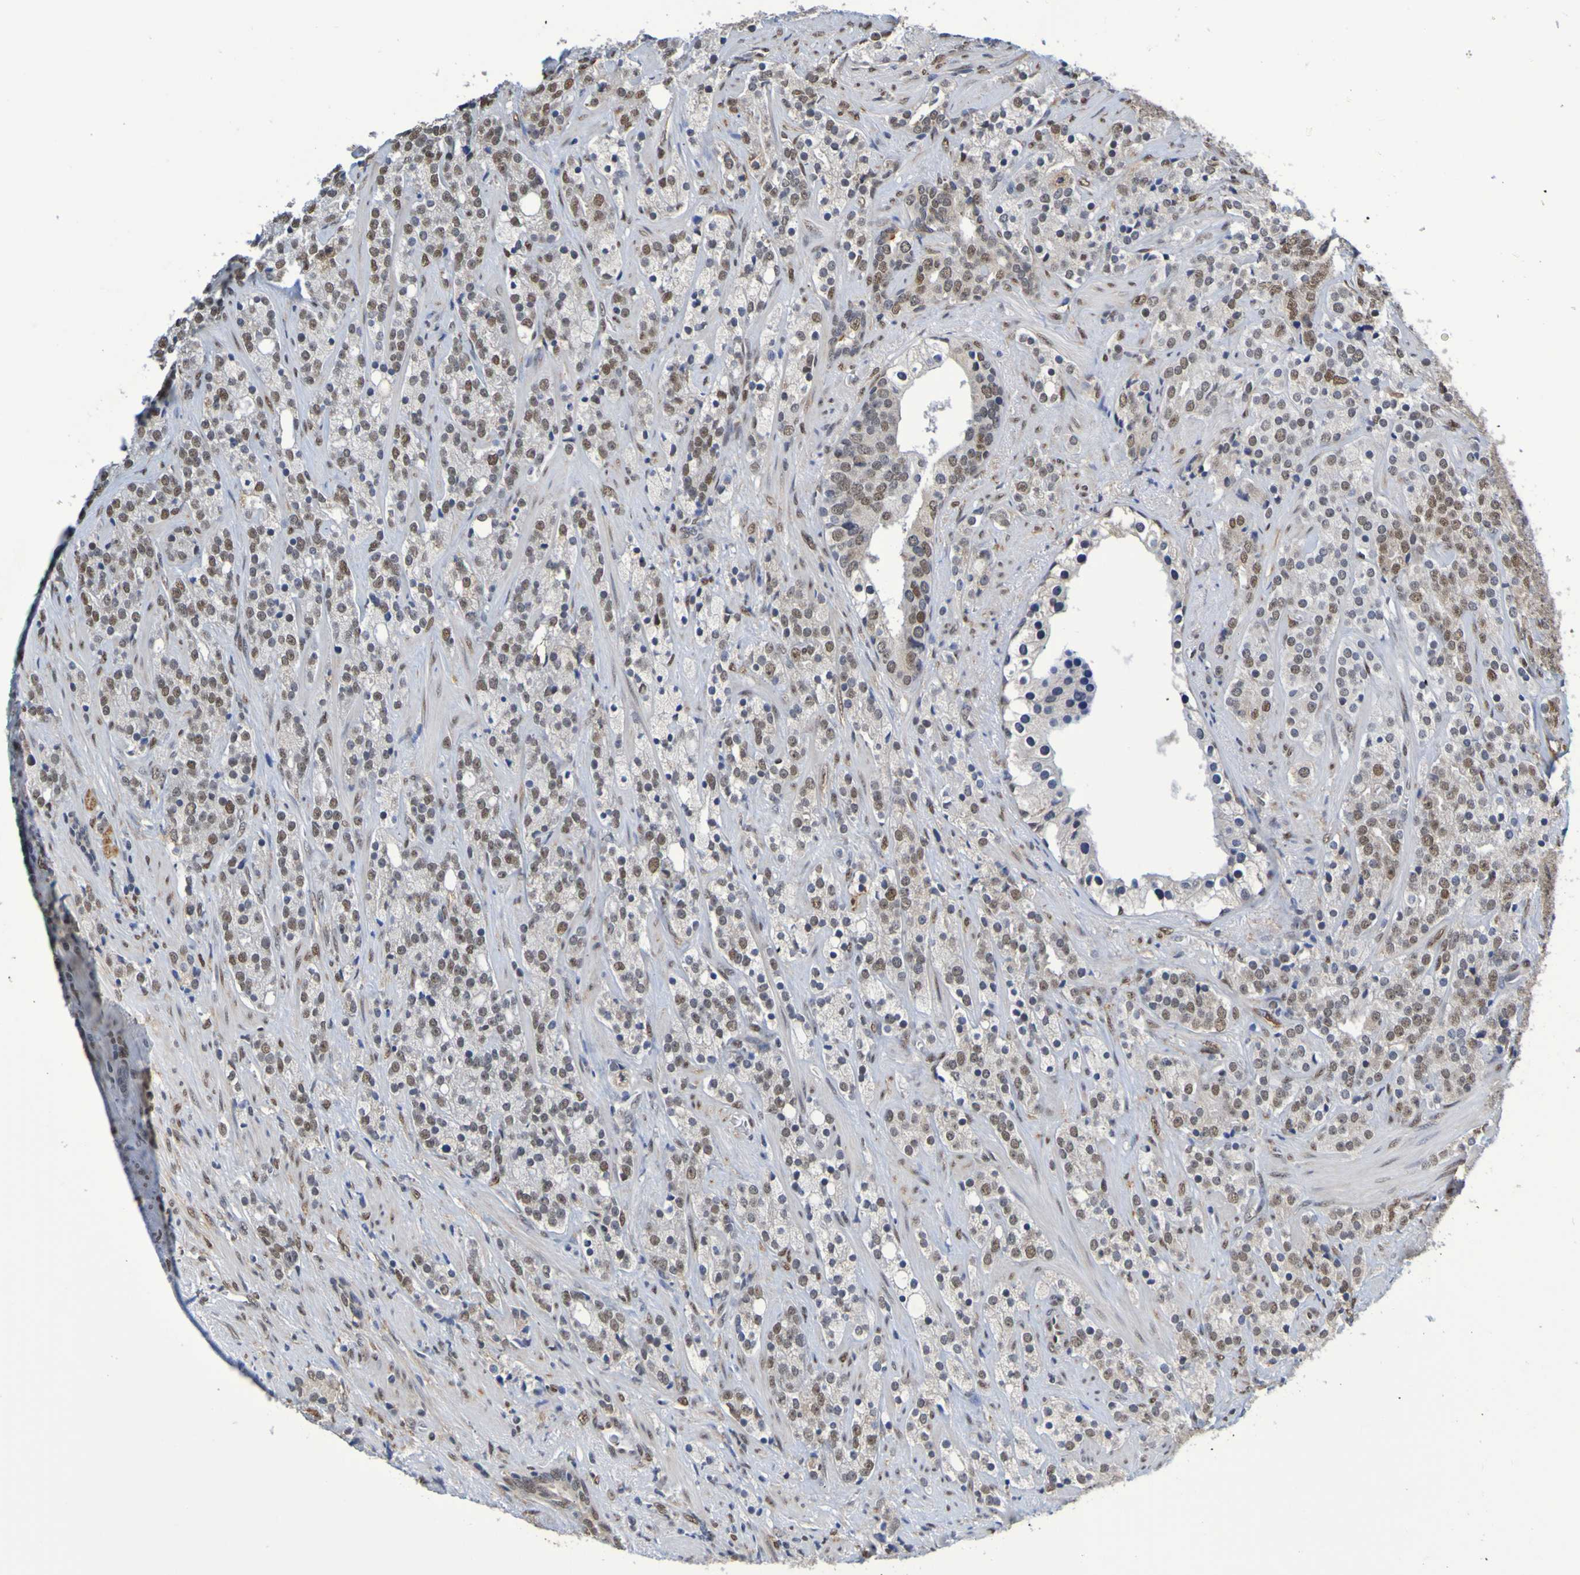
{"staining": {"intensity": "weak", "quantity": "25%-75%", "location": "nuclear"}, "tissue": "prostate cancer", "cell_type": "Tumor cells", "image_type": "cancer", "snomed": [{"axis": "morphology", "description": "Adenocarcinoma, High grade"}, {"axis": "topography", "description": "Prostate"}], "caption": "There is low levels of weak nuclear positivity in tumor cells of prostate high-grade adenocarcinoma, as demonstrated by immunohistochemical staining (brown color).", "gene": "HDAC2", "patient": {"sex": "male", "age": 71}}